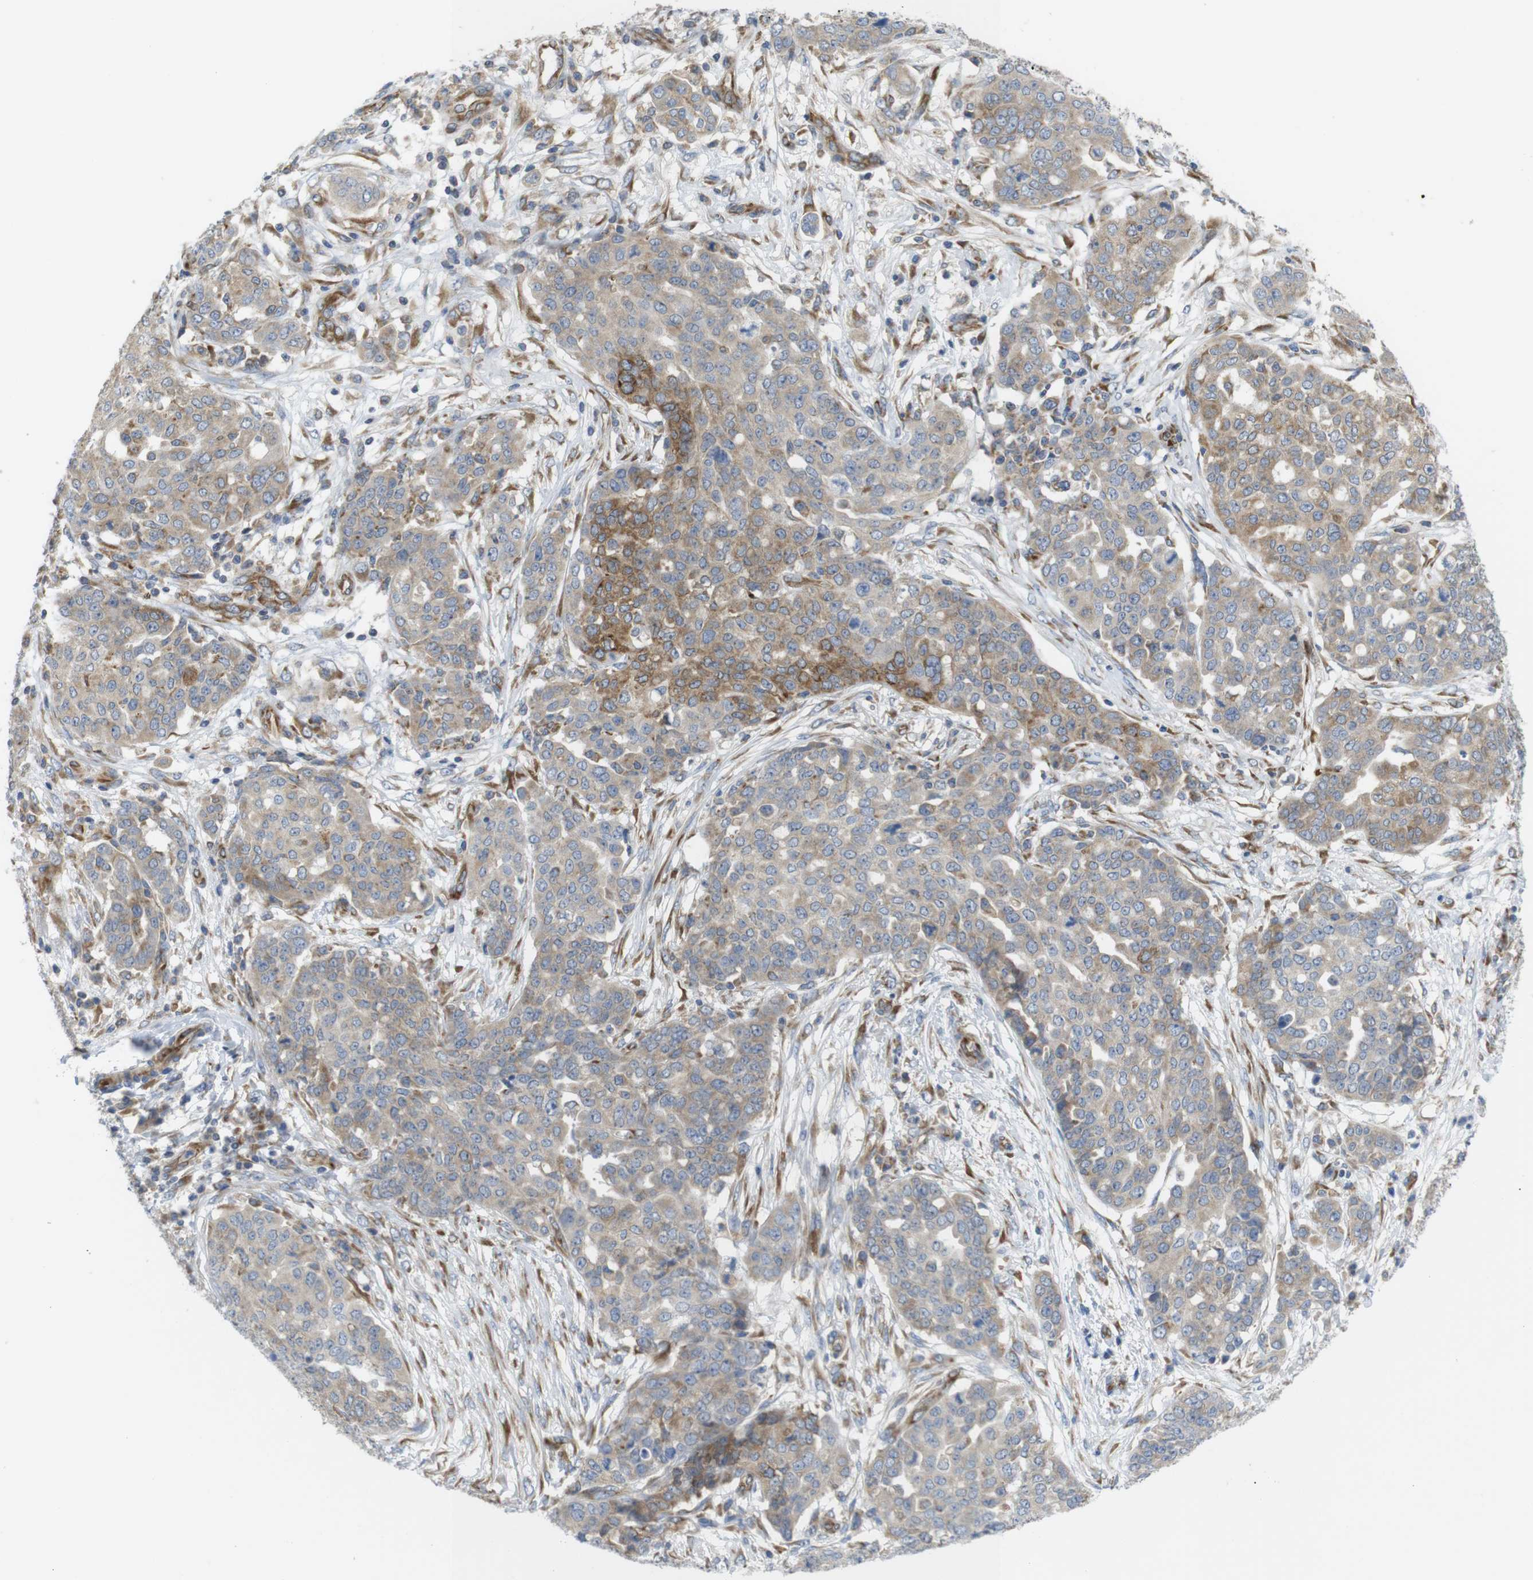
{"staining": {"intensity": "moderate", "quantity": "<25%", "location": "cytoplasmic/membranous"}, "tissue": "ovarian cancer", "cell_type": "Tumor cells", "image_type": "cancer", "snomed": [{"axis": "morphology", "description": "Cystadenocarcinoma, serous, NOS"}, {"axis": "topography", "description": "Soft tissue"}, {"axis": "topography", "description": "Ovary"}], "caption": "Protein expression analysis of ovarian cancer (serous cystadenocarcinoma) exhibits moderate cytoplasmic/membranous expression in about <25% of tumor cells. (brown staining indicates protein expression, while blue staining denotes nuclei).", "gene": "PCNX2", "patient": {"sex": "female", "age": 57}}